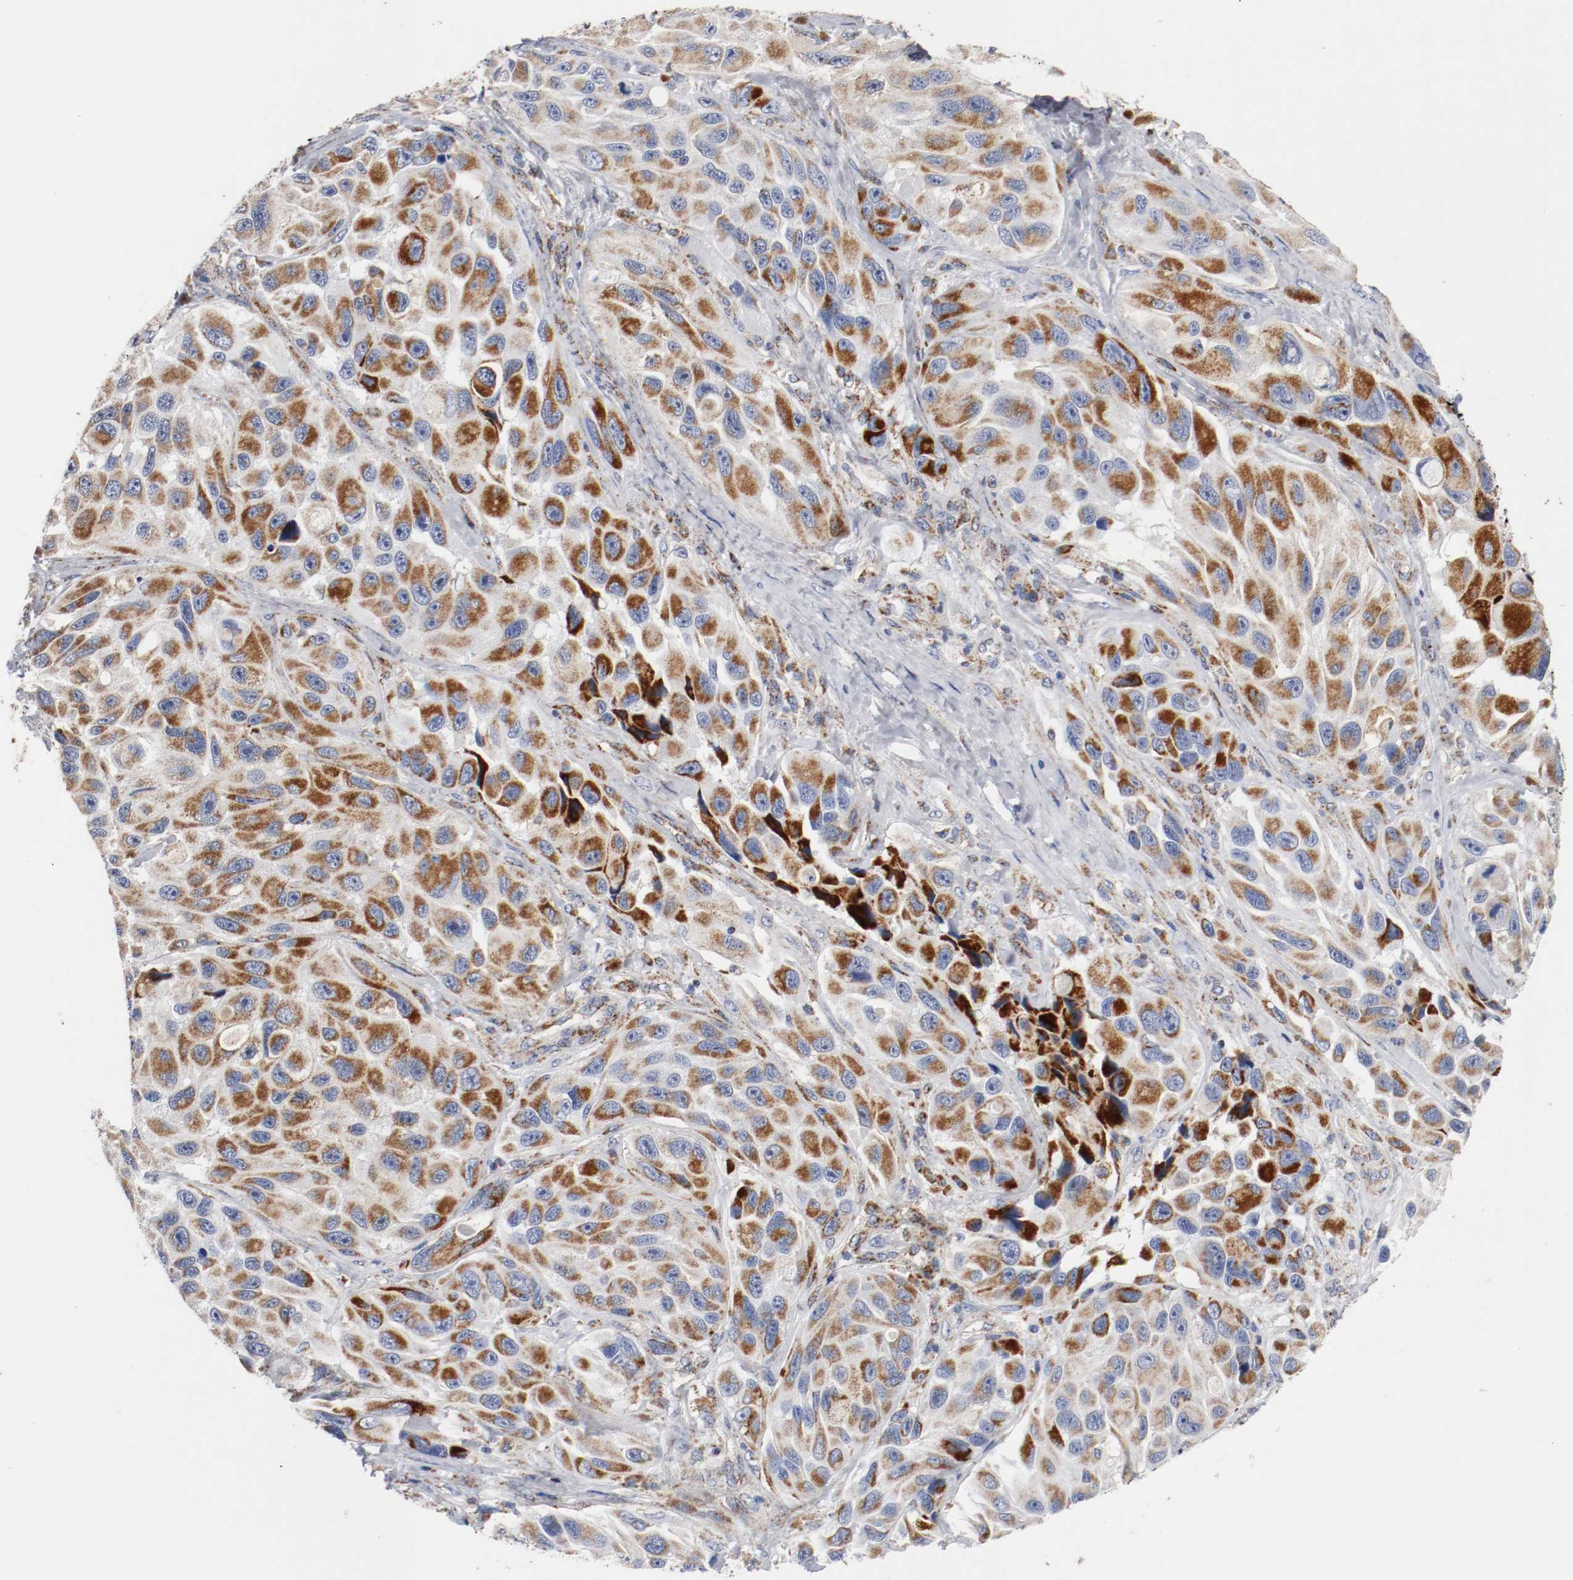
{"staining": {"intensity": "moderate", "quantity": ">75%", "location": "cytoplasmic/membranous"}, "tissue": "melanoma", "cell_type": "Tumor cells", "image_type": "cancer", "snomed": [{"axis": "morphology", "description": "Malignant melanoma, NOS"}, {"axis": "topography", "description": "Skin"}], "caption": "Protein analysis of melanoma tissue reveals moderate cytoplasmic/membranous expression in about >75% of tumor cells.", "gene": "TUBD1", "patient": {"sex": "female", "age": 73}}